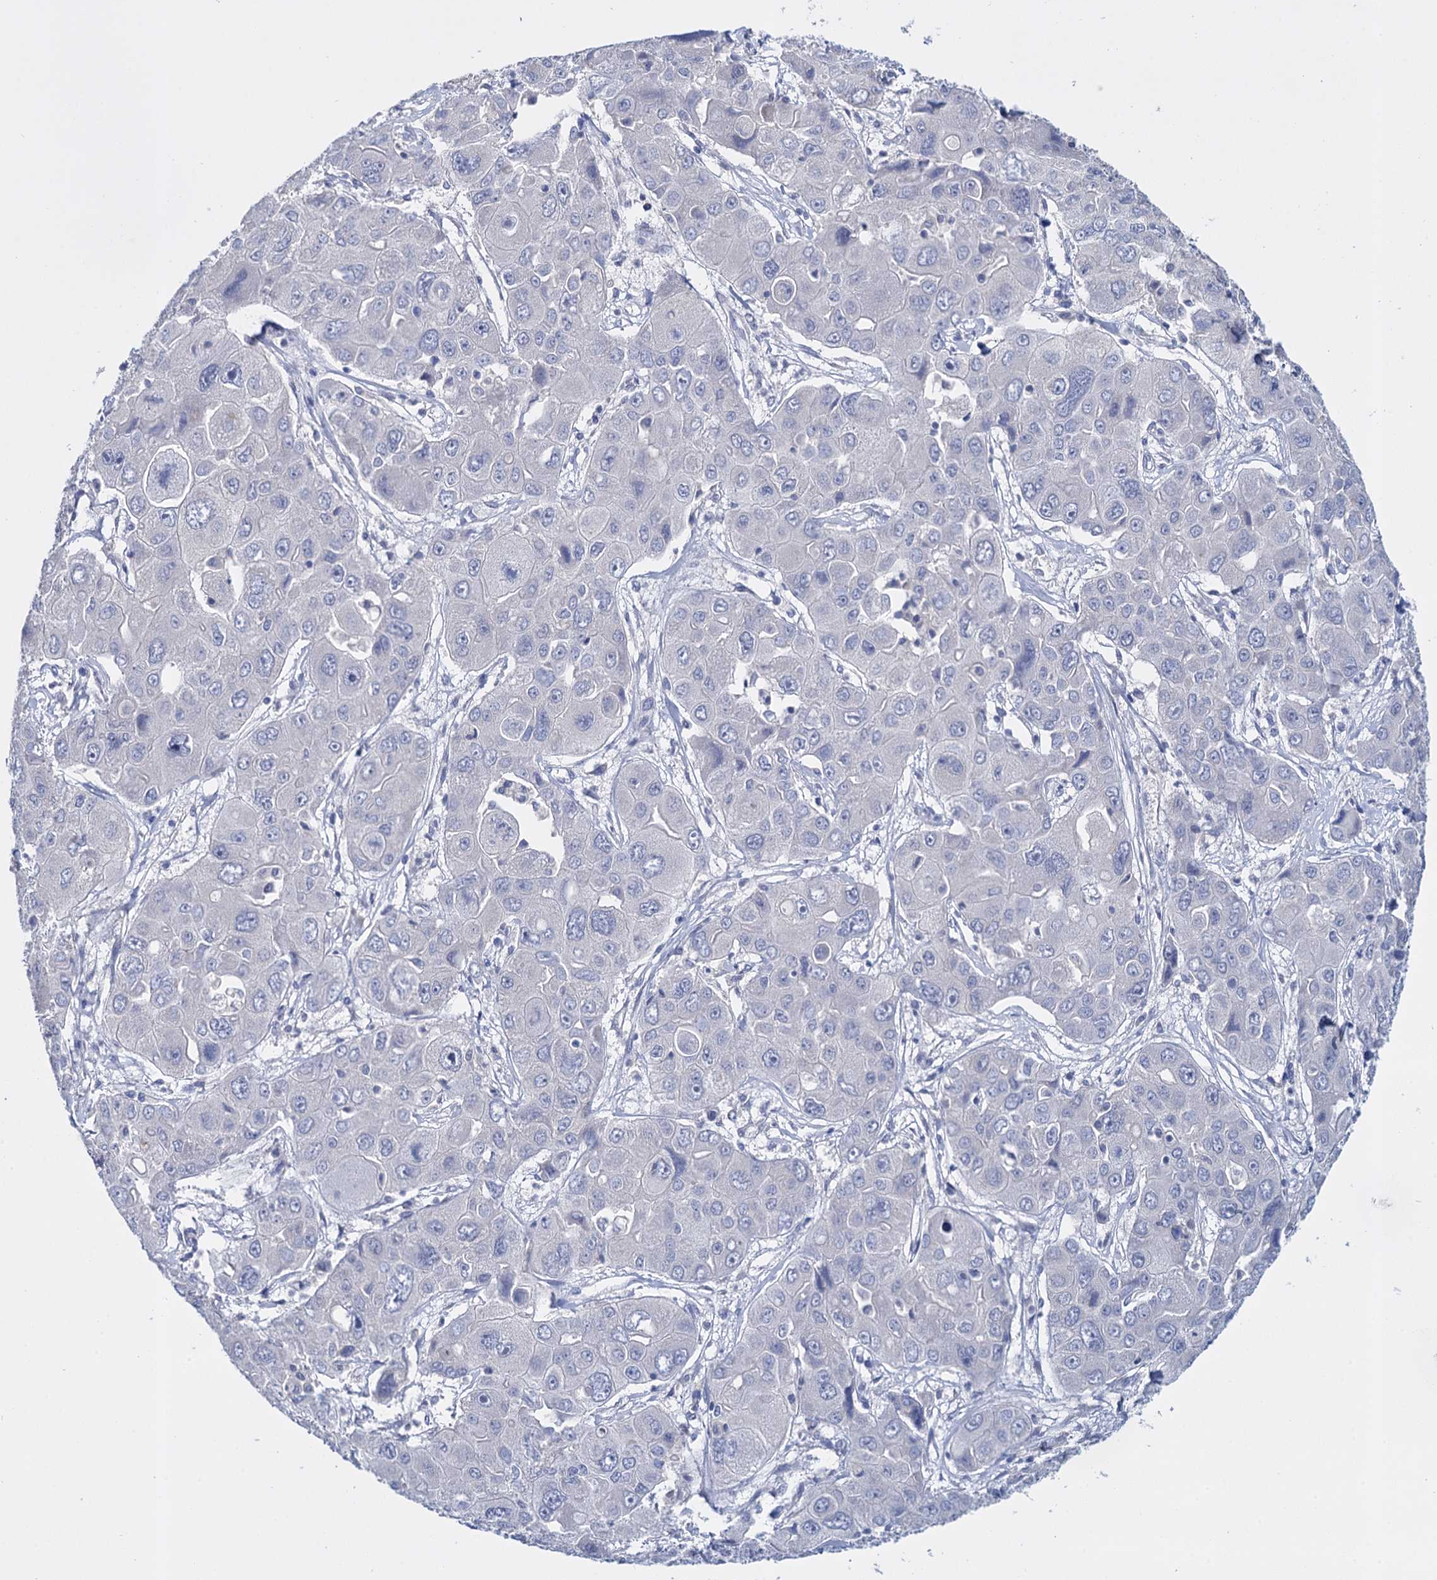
{"staining": {"intensity": "negative", "quantity": "none", "location": "none"}, "tissue": "liver cancer", "cell_type": "Tumor cells", "image_type": "cancer", "snomed": [{"axis": "morphology", "description": "Cholangiocarcinoma"}, {"axis": "topography", "description": "Liver"}], "caption": "Tumor cells show no significant protein staining in cholangiocarcinoma (liver).", "gene": "GSTM2", "patient": {"sex": "male", "age": 67}}